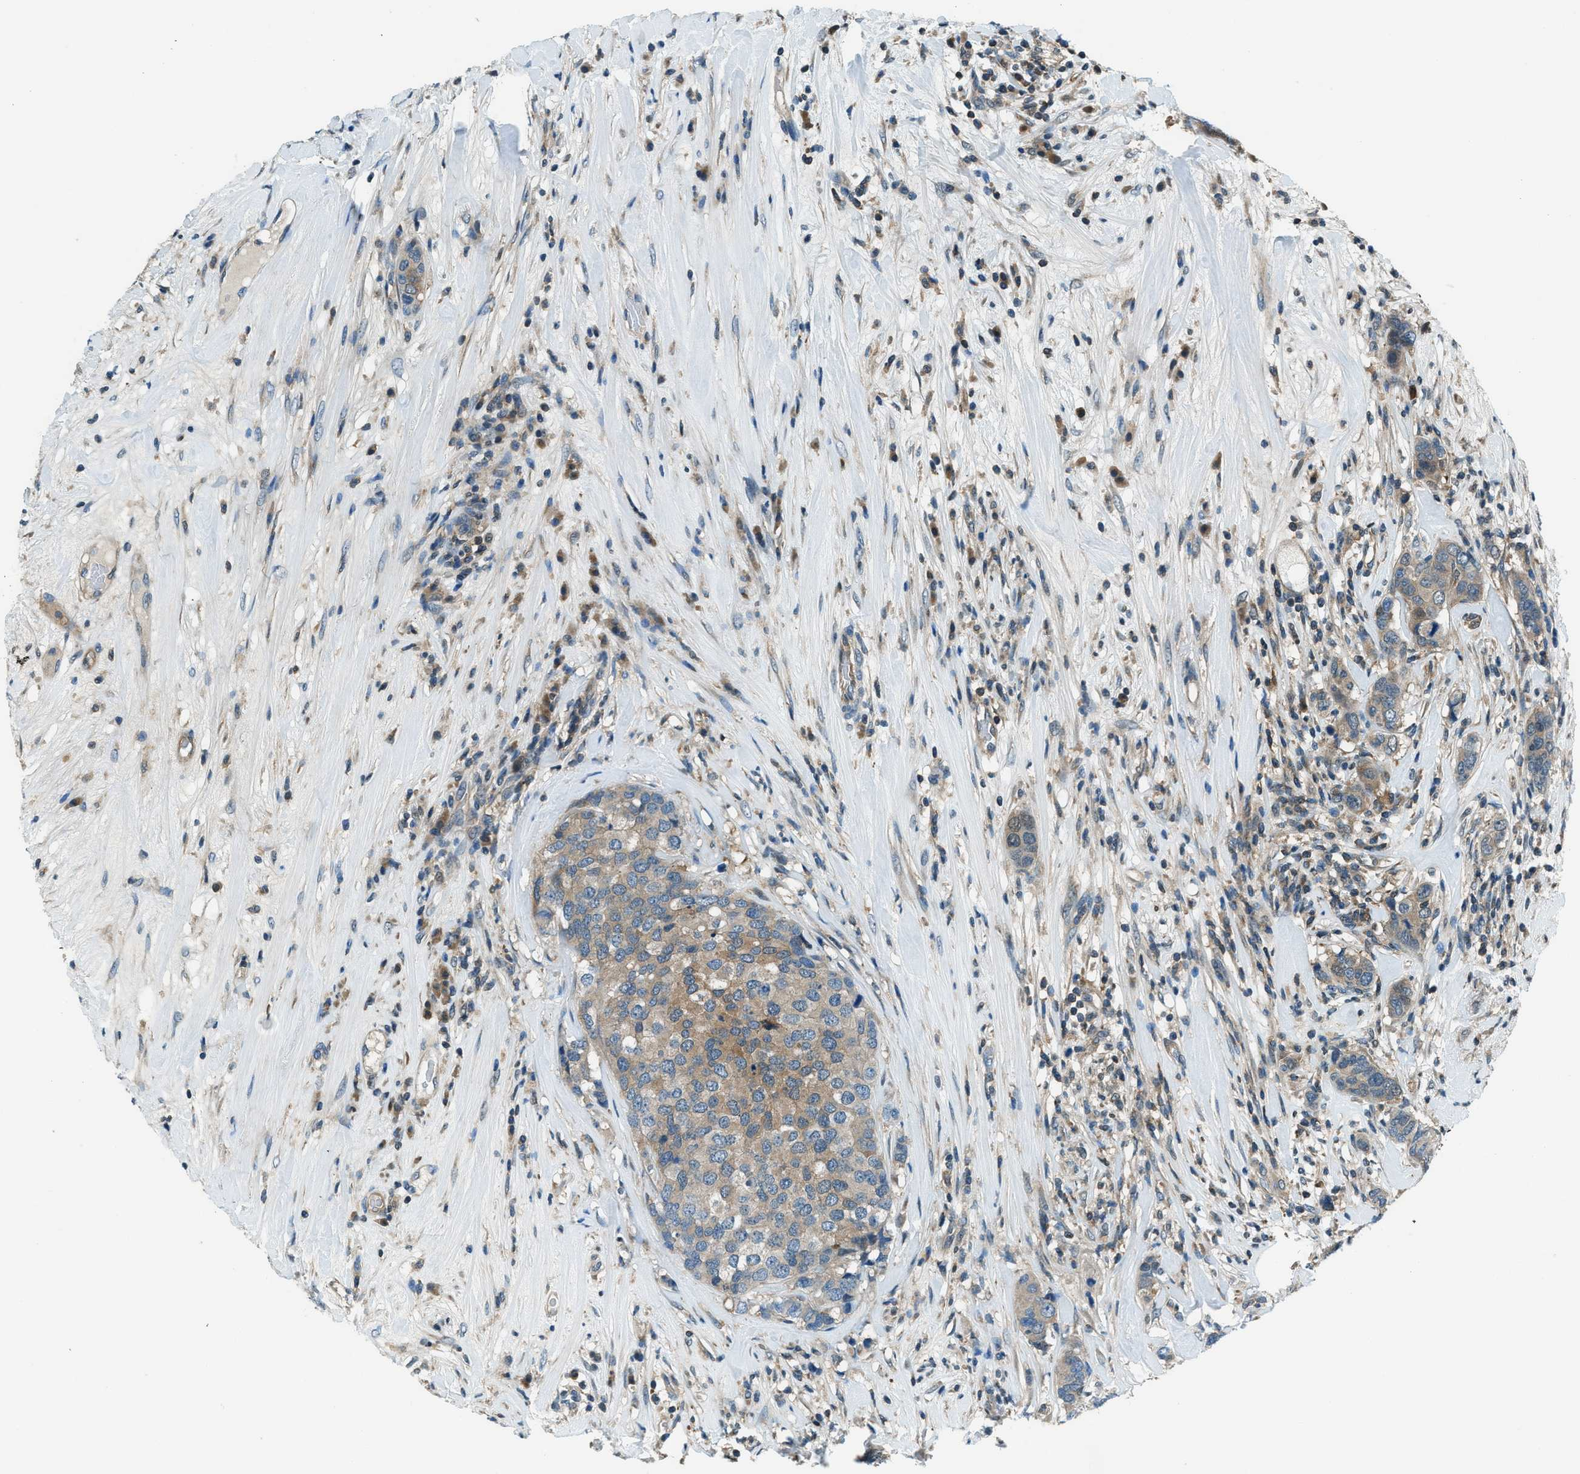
{"staining": {"intensity": "weak", "quantity": ">75%", "location": "cytoplasmic/membranous"}, "tissue": "breast cancer", "cell_type": "Tumor cells", "image_type": "cancer", "snomed": [{"axis": "morphology", "description": "Lobular carcinoma"}, {"axis": "topography", "description": "Breast"}], "caption": "IHC histopathology image of breast cancer stained for a protein (brown), which exhibits low levels of weak cytoplasmic/membranous expression in approximately >75% of tumor cells.", "gene": "HEBP2", "patient": {"sex": "female", "age": 59}}